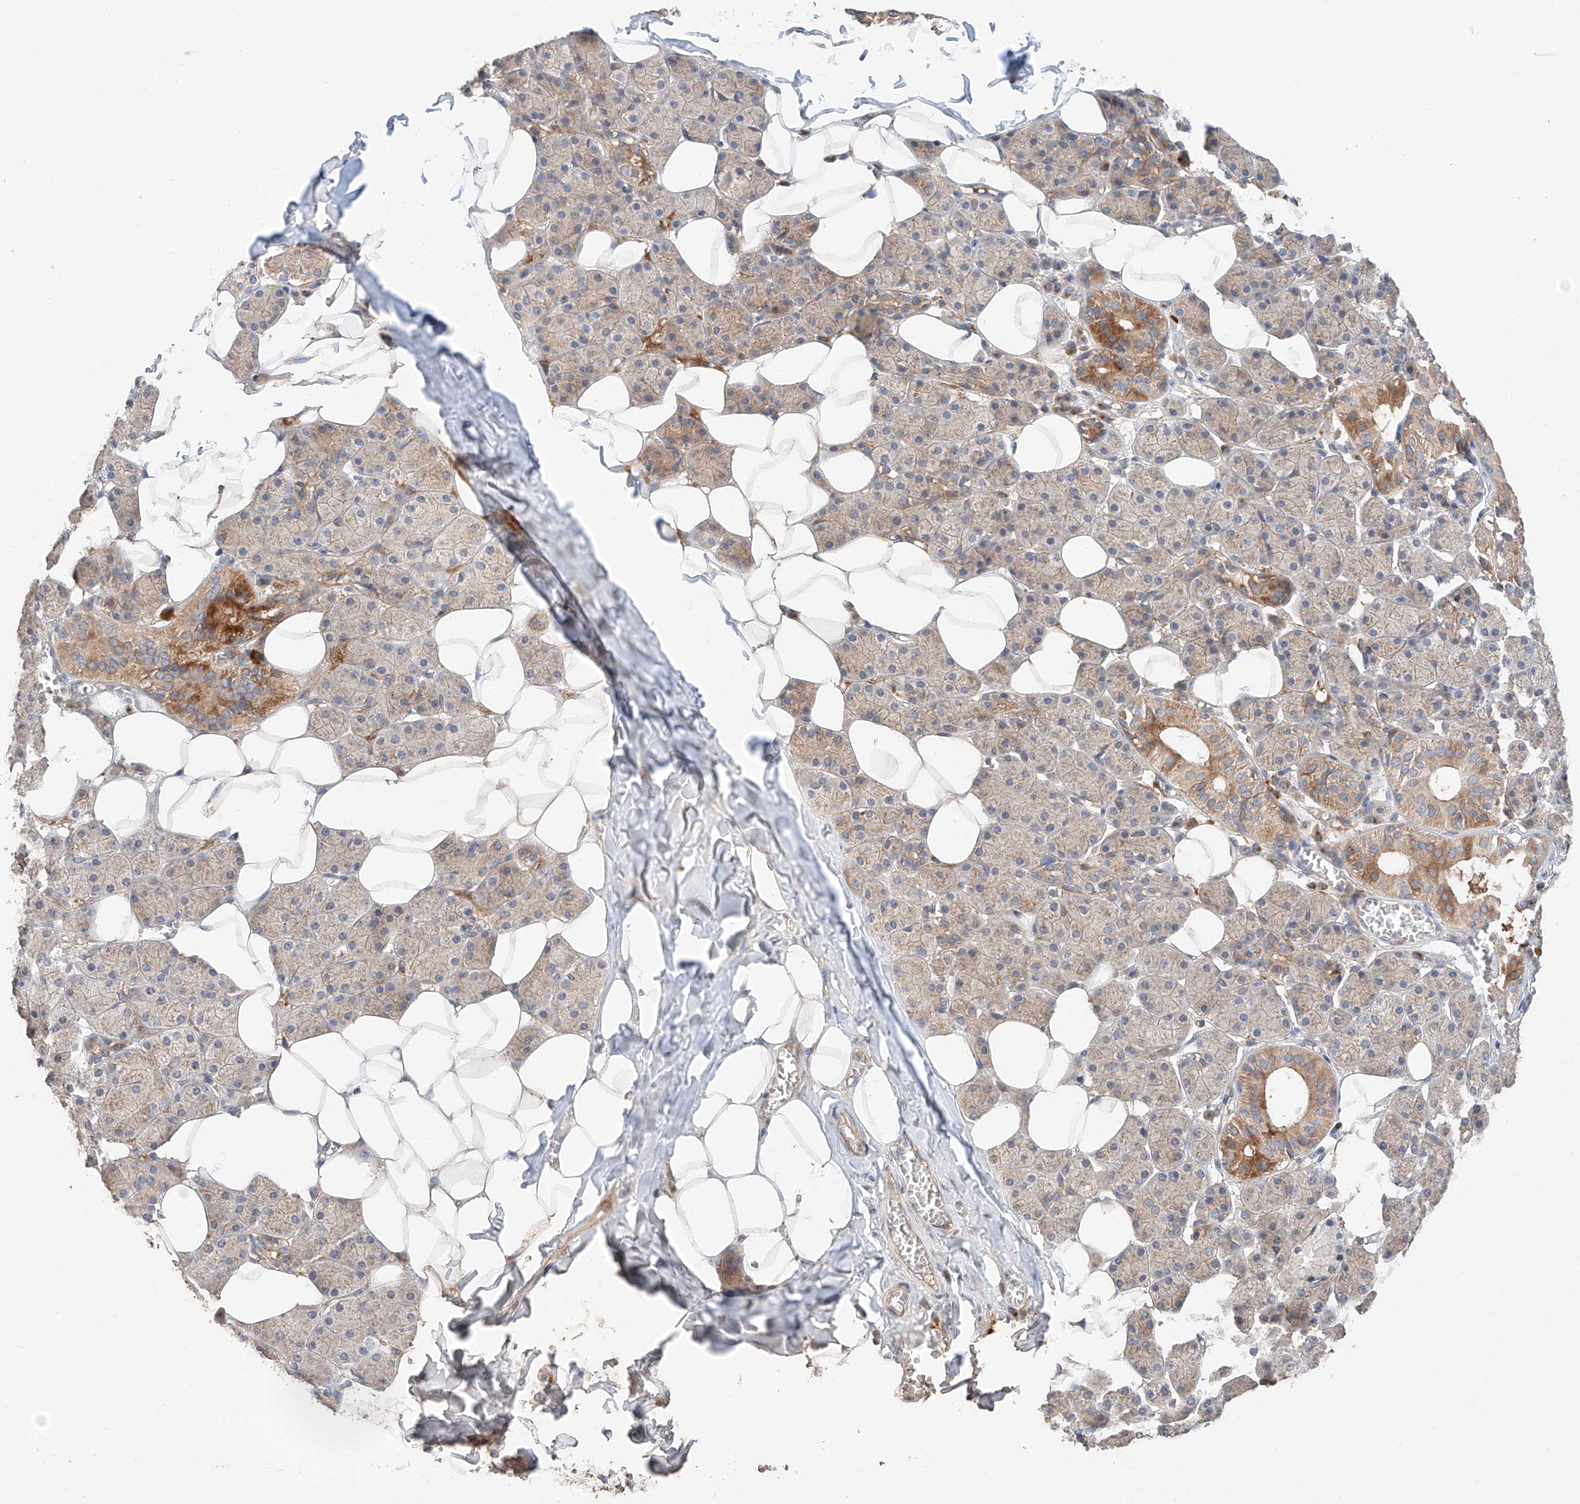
{"staining": {"intensity": "moderate", "quantity": "<25%", "location": "cytoplasmic/membranous"}, "tissue": "salivary gland", "cell_type": "Glandular cells", "image_type": "normal", "snomed": [{"axis": "morphology", "description": "Normal tissue, NOS"}, {"axis": "topography", "description": "Salivary gland"}], "caption": "An immunohistochemistry (IHC) photomicrograph of unremarkable tissue is shown. Protein staining in brown shows moderate cytoplasmic/membranous positivity in salivary gland within glandular cells.", "gene": "XPNPEP1", "patient": {"sex": "female", "age": 33}}